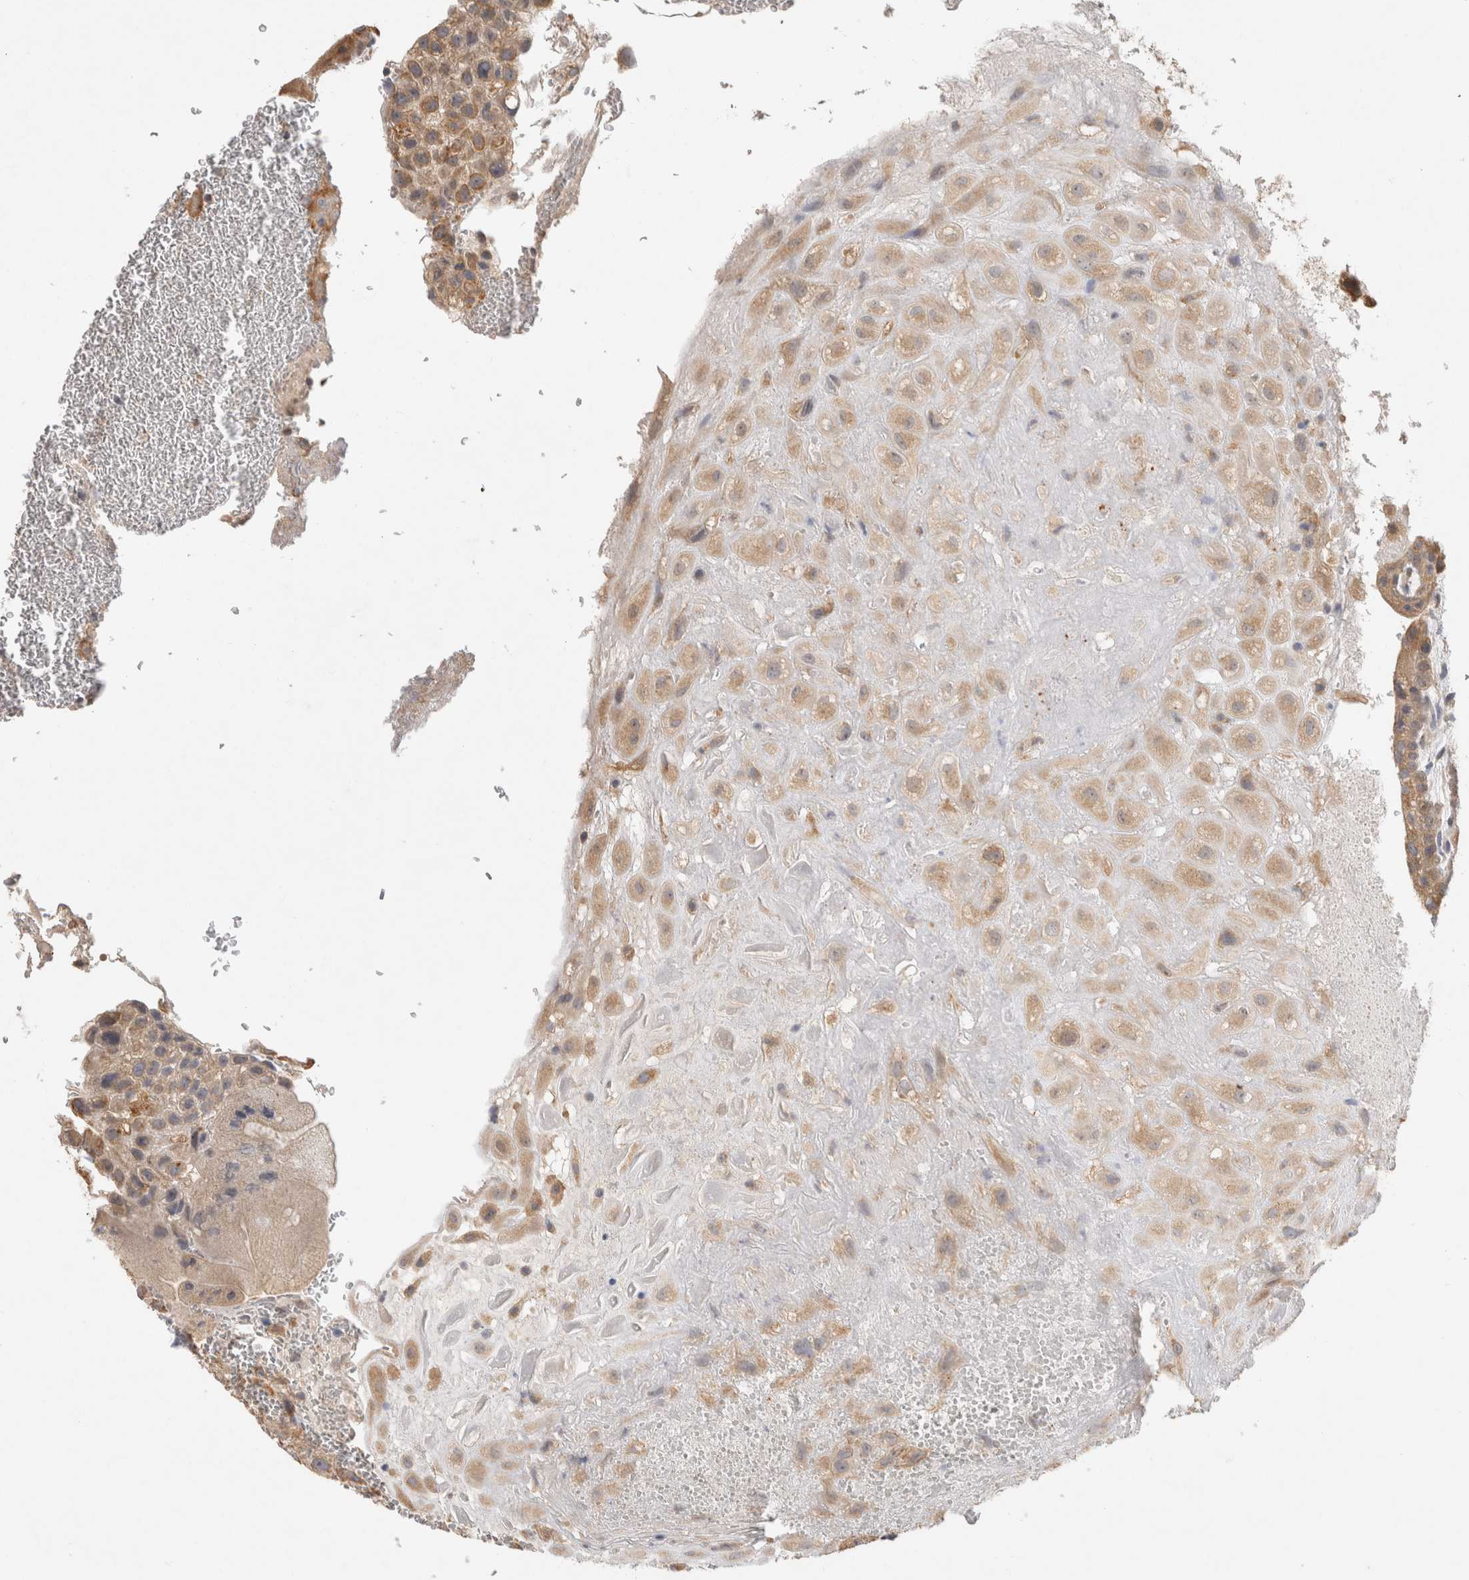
{"staining": {"intensity": "moderate", "quantity": ">75%", "location": "cytoplasmic/membranous"}, "tissue": "placenta", "cell_type": "Decidual cells", "image_type": "normal", "snomed": [{"axis": "morphology", "description": "Normal tissue, NOS"}, {"axis": "topography", "description": "Placenta"}], "caption": "The histopathology image exhibits a brown stain indicating the presence of a protein in the cytoplasmic/membranous of decidual cells in placenta. (brown staining indicates protein expression, while blue staining denotes nuclei).", "gene": "GAS1", "patient": {"sex": "female", "age": 35}}